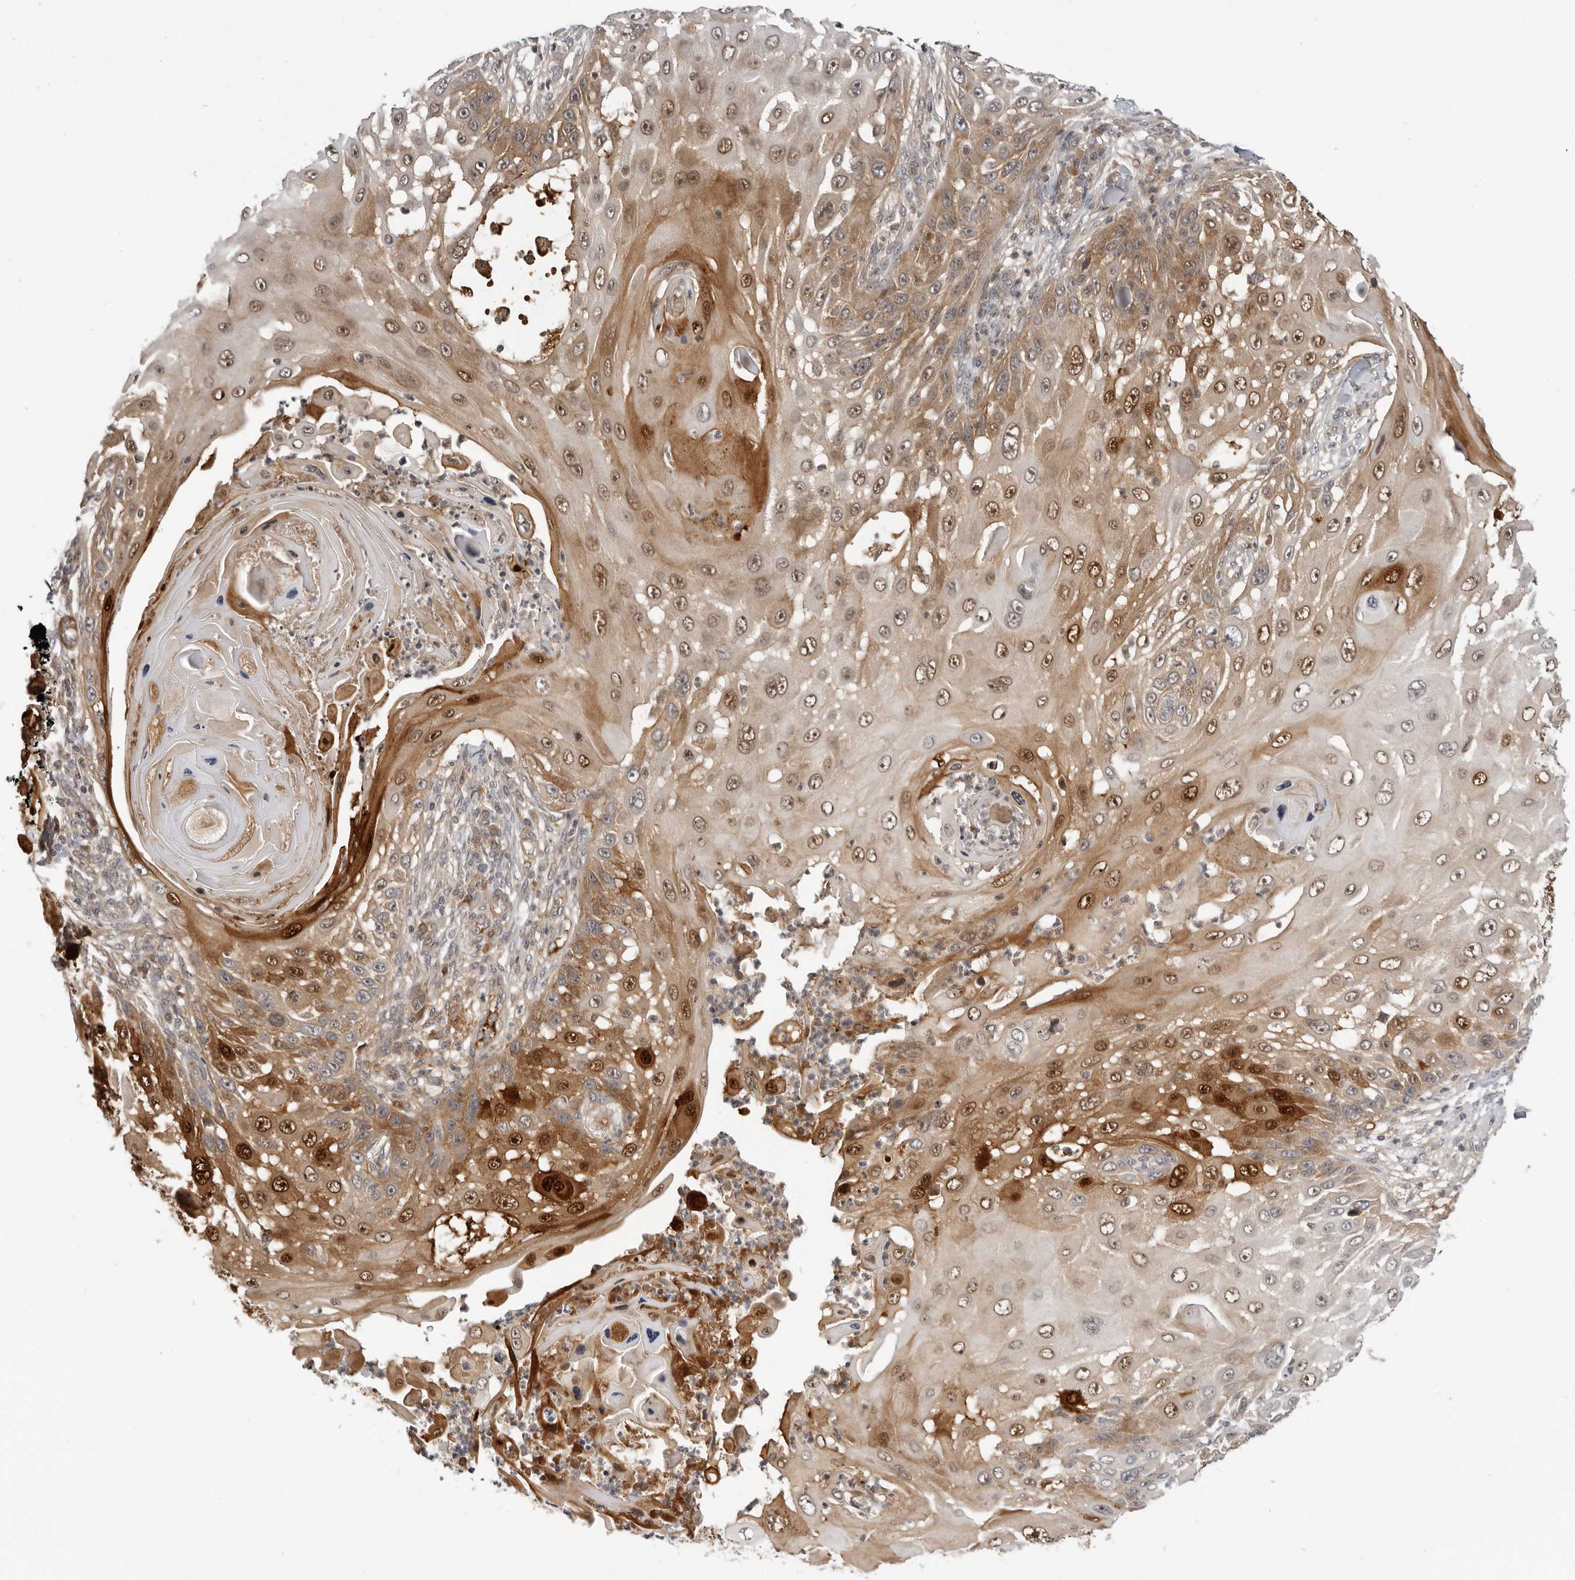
{"staining": {"intensity": "moderate", "quantity": "25%-75%", "location": "cytoplasmic/membranous,nuclear"}, "tissue": "skin cancer", "cell_type": "Tumor cells", "image_type": "cancer", "snomed": [{"axis": "morphology", "description": "Squamous cell carcinoma, NOS"}, {"axis": "topography", "description": "Skin"}], "caption": "High-magnification brightfield microscopy of skin squamous cell carcinoma stained with DAB (brown) and counterstained with hematoxylin (blue). tumor cells exhibit moderate cytoplasmic/membranous and nuclear expression is appreciated in about25%-75% of cells.", "gene": "SUGCT", "patient": {"sex": "female", "age": 44}}